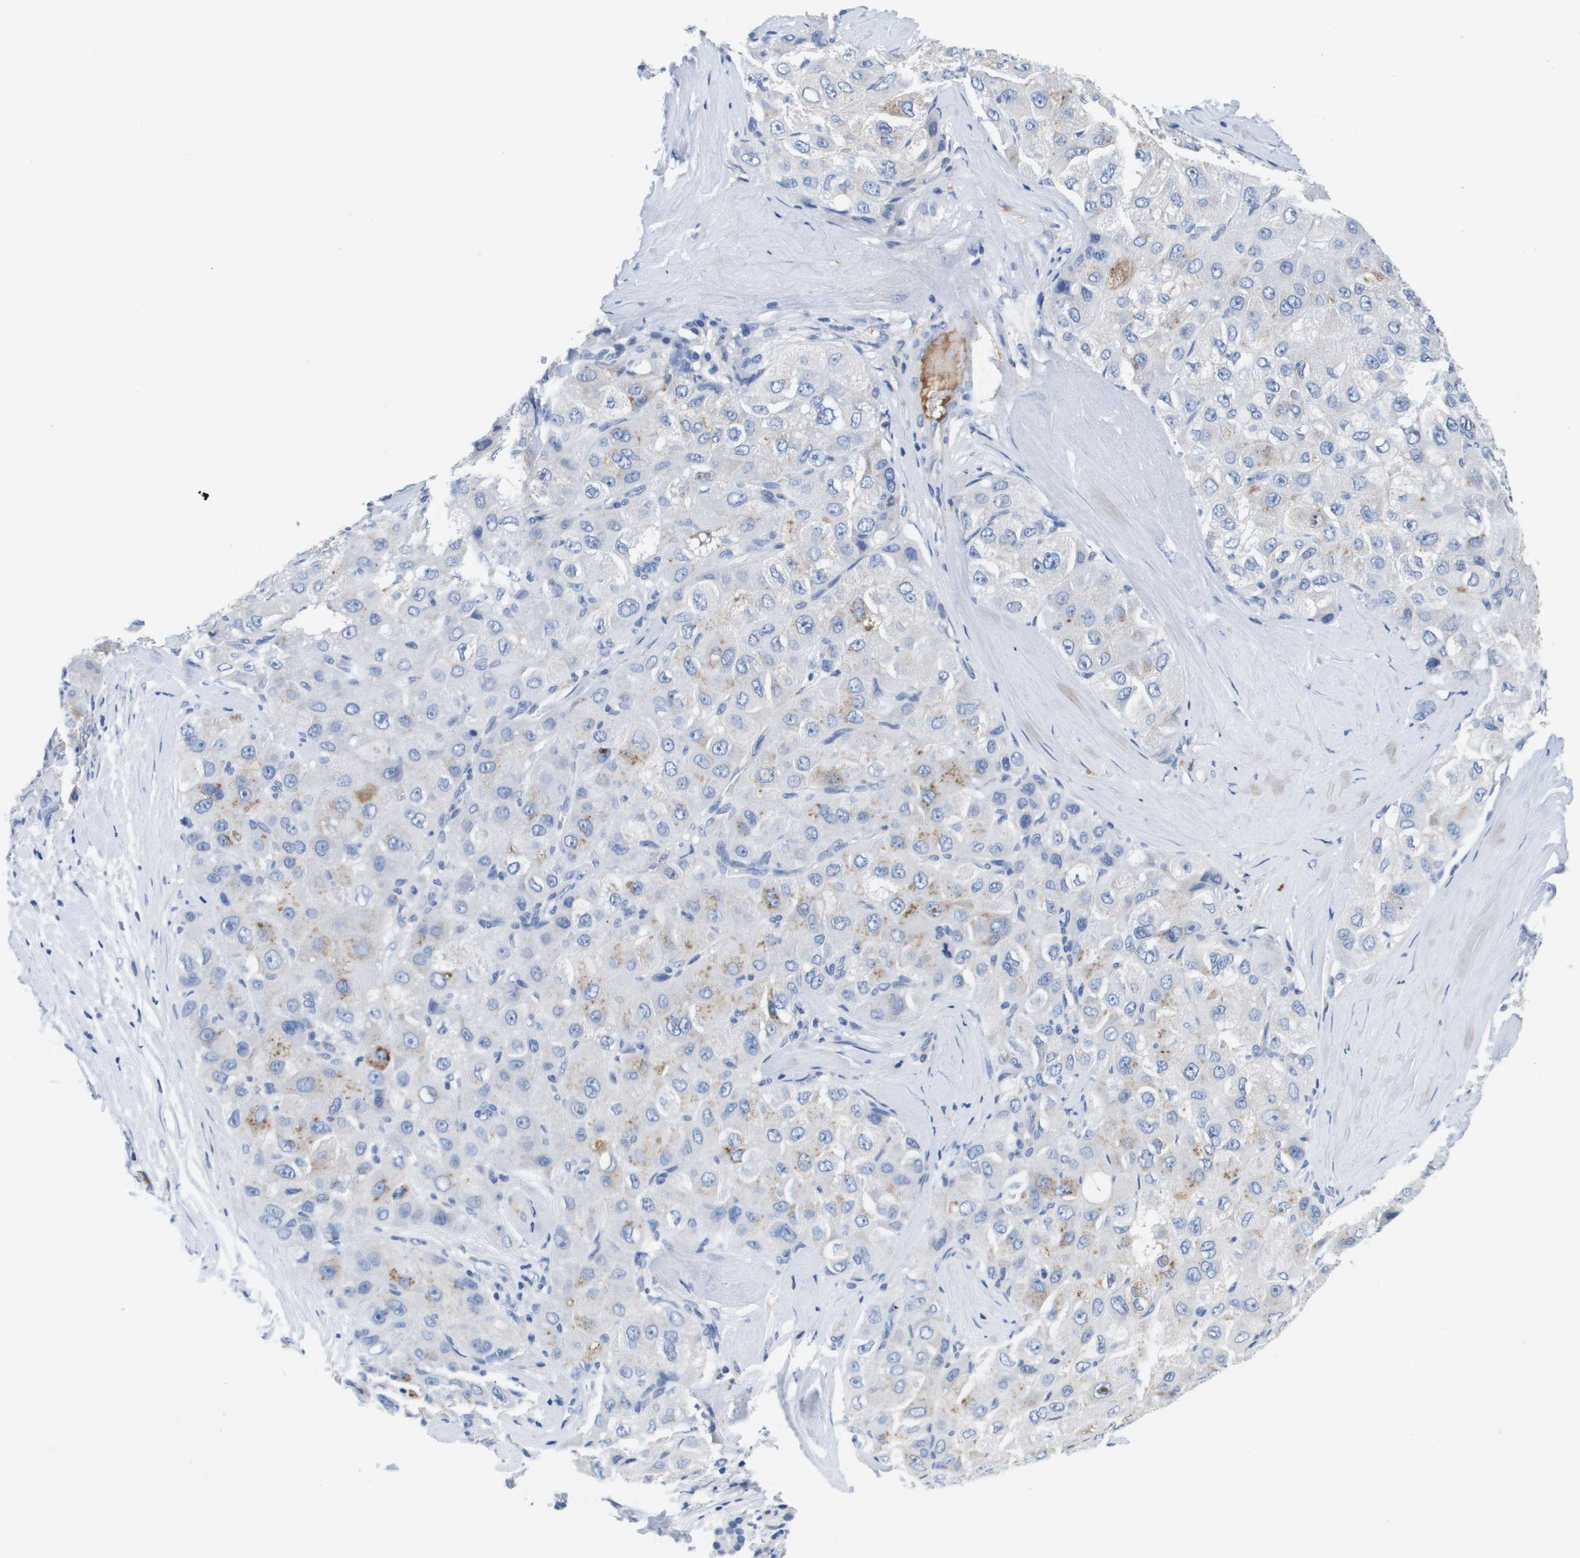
{"staining": {"intensity": "negative", "quantity": "none", "location": "none"}, "tissue": "liver cancer", "cell_type": "Tumor cells", "image_type": "cancer", "snomed": [{"axis": "morphology", "description": "Carcinoma, Hepatocellular, NOS"}, {"axis": "topography", "description": "Liver"}], "caption": "The micrograph reveals no staining of tumor cells in hepatocellular carcinoma (liver).", "gene": "APOA1", "patient": {"sex": "male", "age": 80}}